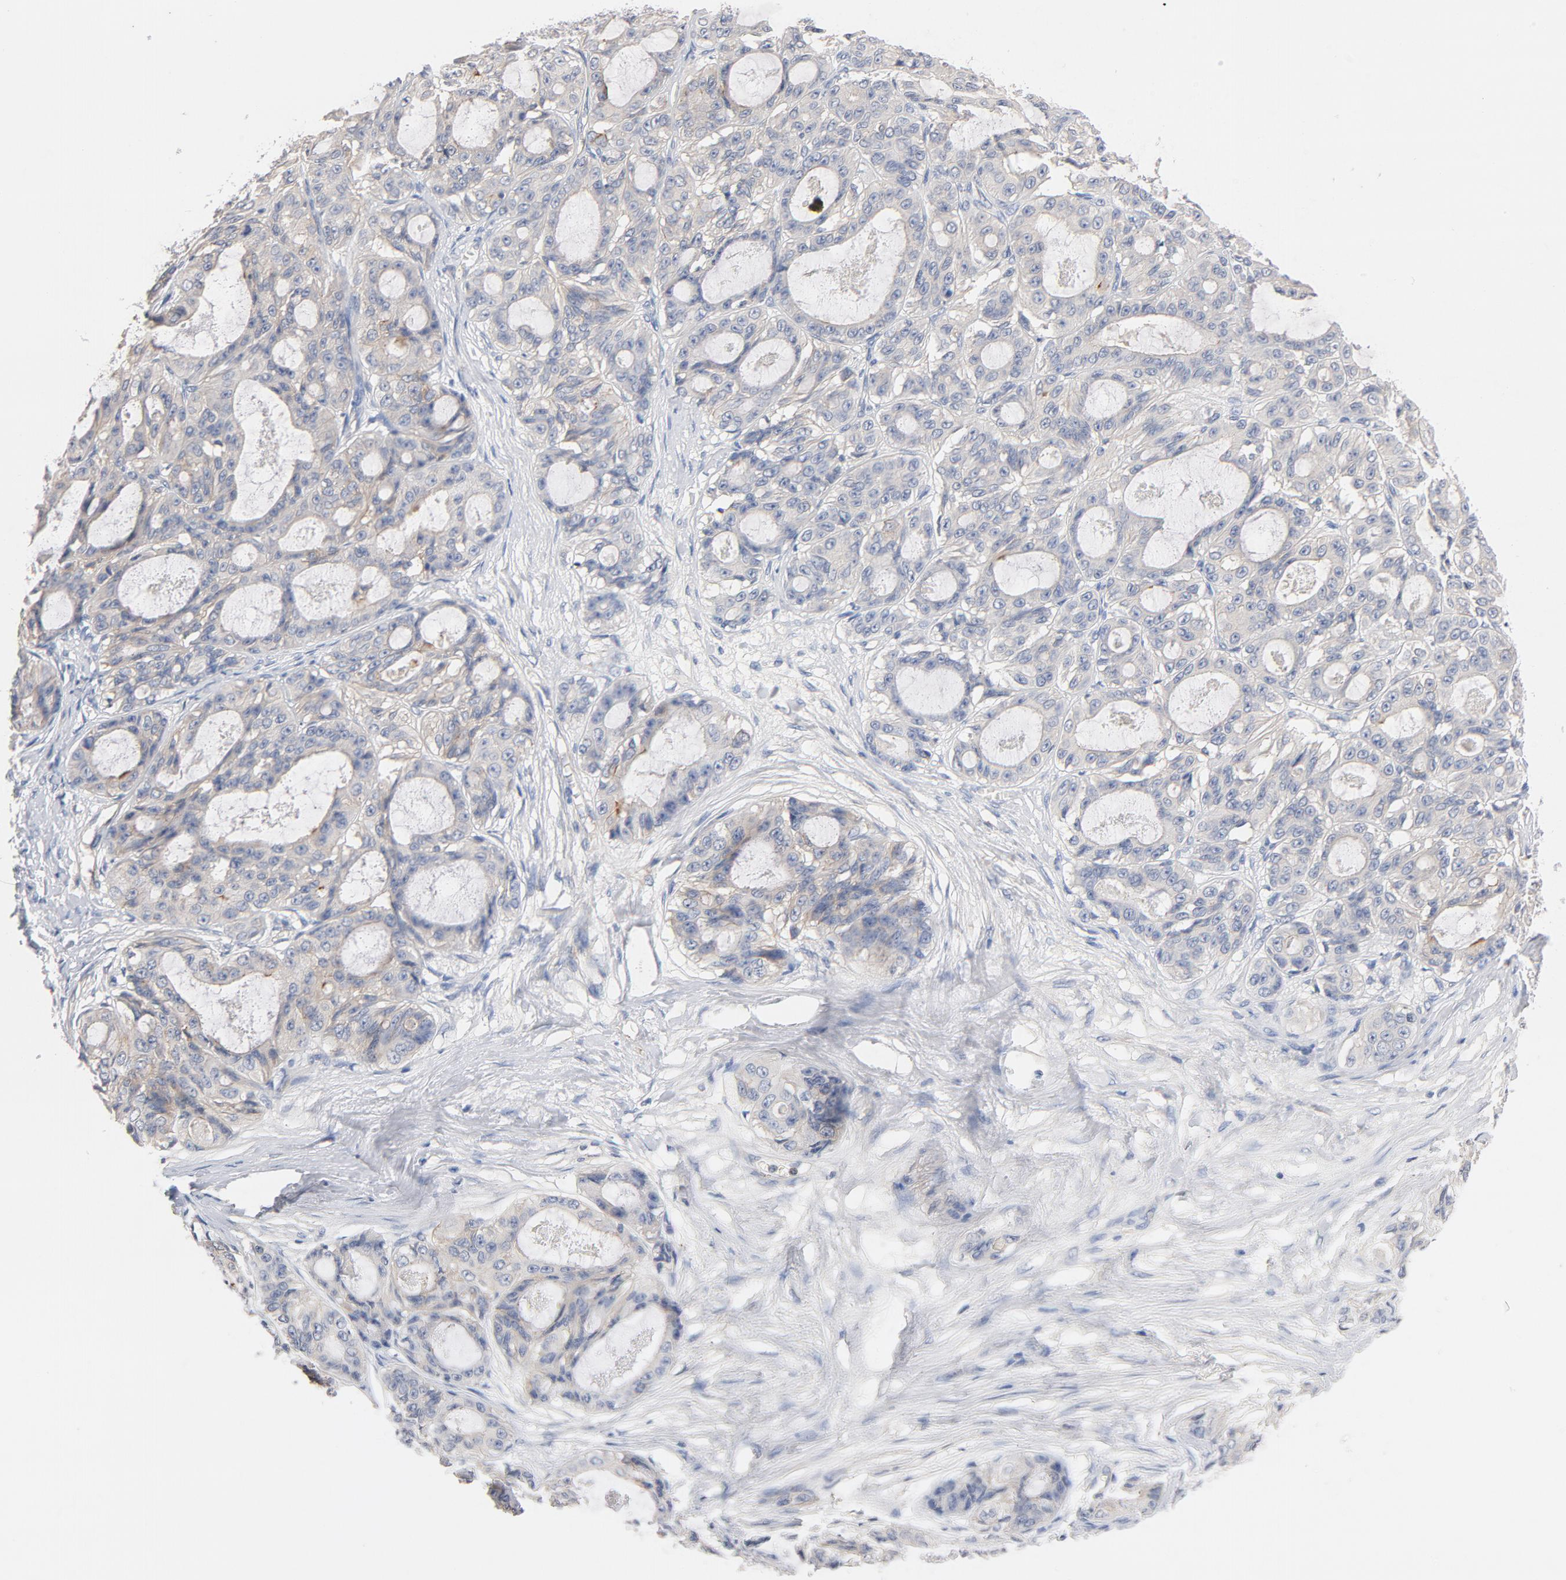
{"staining": {"intensity": "weak", "quantity": "25%-75%", "location": "cytoplasmic/membranous"}, "tissue": "ovarian cancer", "cell_type": "Tumor cells", "image_type": "cancer", "snomed": [{"axis": "morphology", "description": "Carcinoma, endometroid"}, {"axis": "topography", "description": "Ovary"}], "caption": "IHC of human ovarian cancer (endometroid carcinoma) shows low levels of weak cytoplasmic/membranous positivity in approximately 25%-75% of tumor cells. The staining is performed using DAB (3,3'-diaminobenzidine) brown chromogen to label protein expression. The nuclei are counter-stained blue using hematoxylin.", "gene": "STRN3", "patient": {"sex": "female", "age": 61}}